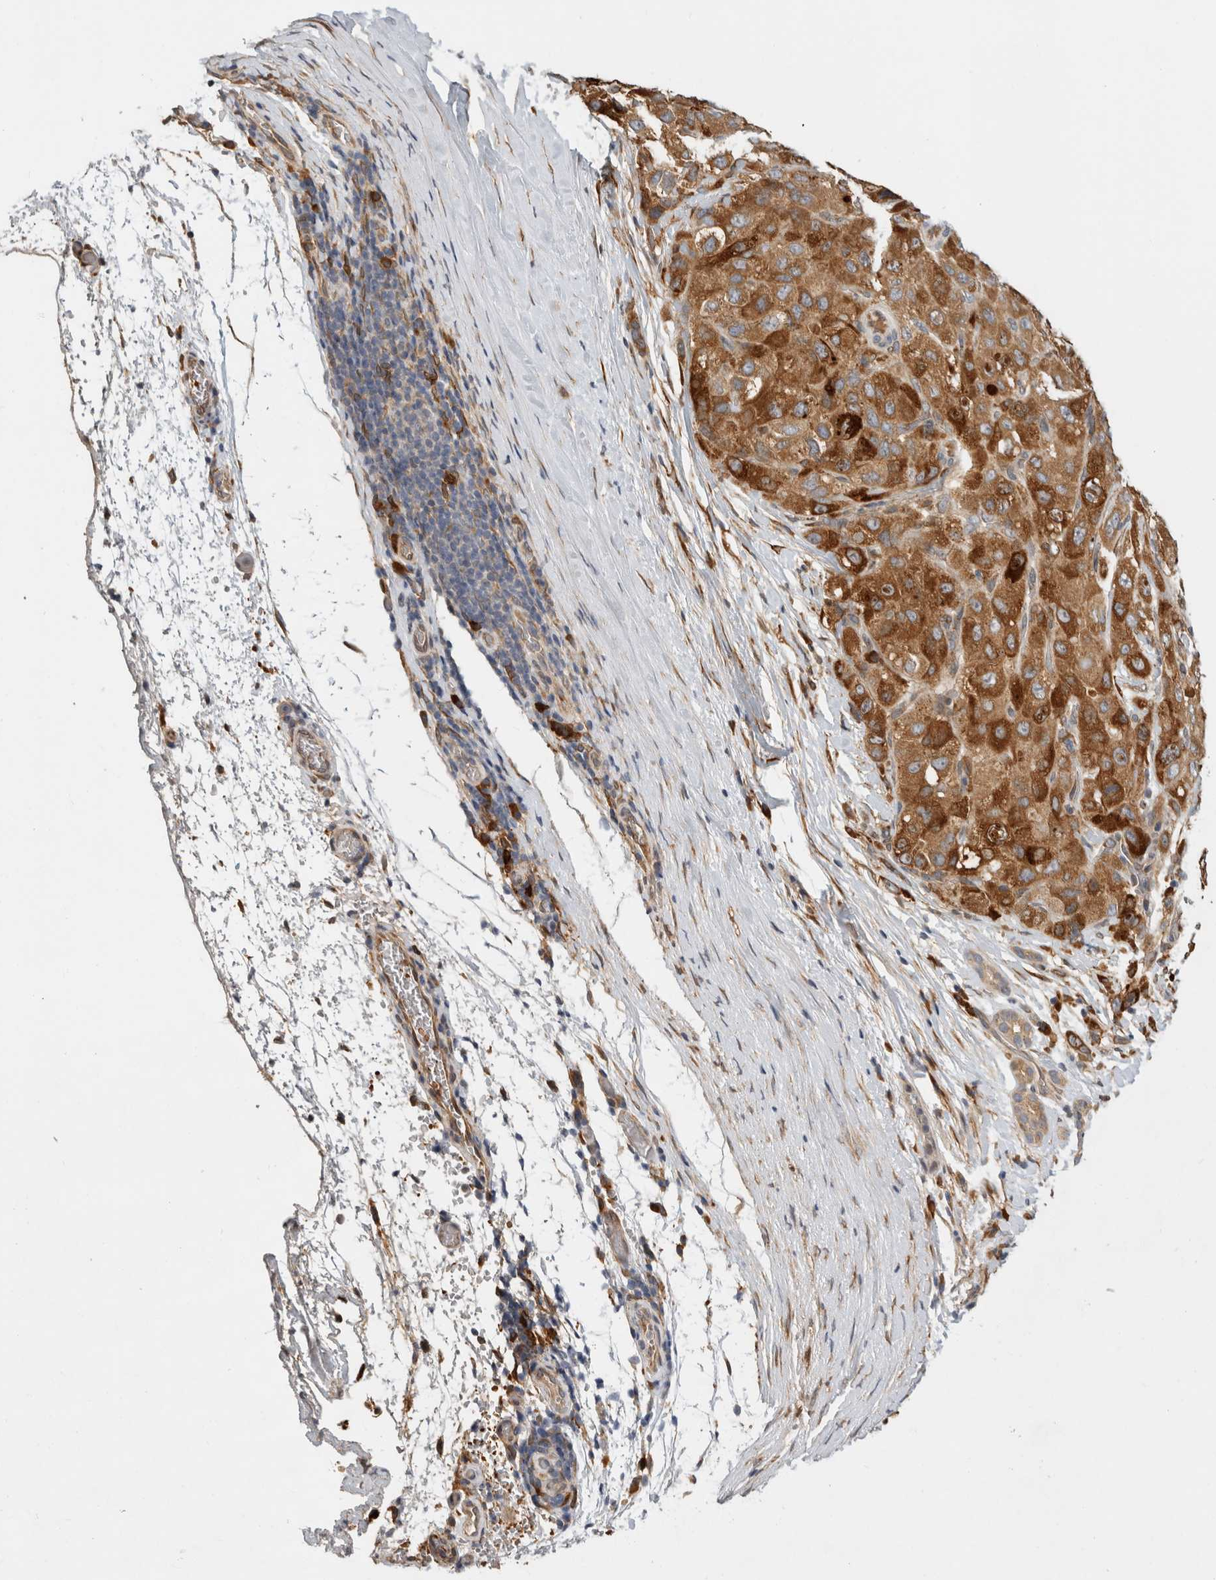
{"staining": {"intensity": "strong", "quantity": ">75%", "location": "cytoplasmic/membranous"}, "tissue": "liver cancer", "cell_type": "Tumor cells", "image_type": "cancer", "snomed": [{"axis": "morphology", "description": "Carcinoma, Hepatocellular, NOS"}, {"axis": "topography", "description": "Liver"}], "caption": "Protein staining of liver cancer (hepatocellular carcinoma) tissue shows strong cytoplasmic/membranous positivity in approximately >75% of tumor cells.", "gene": "APOL2", "patient": {"sex": "male", "age": 80}}